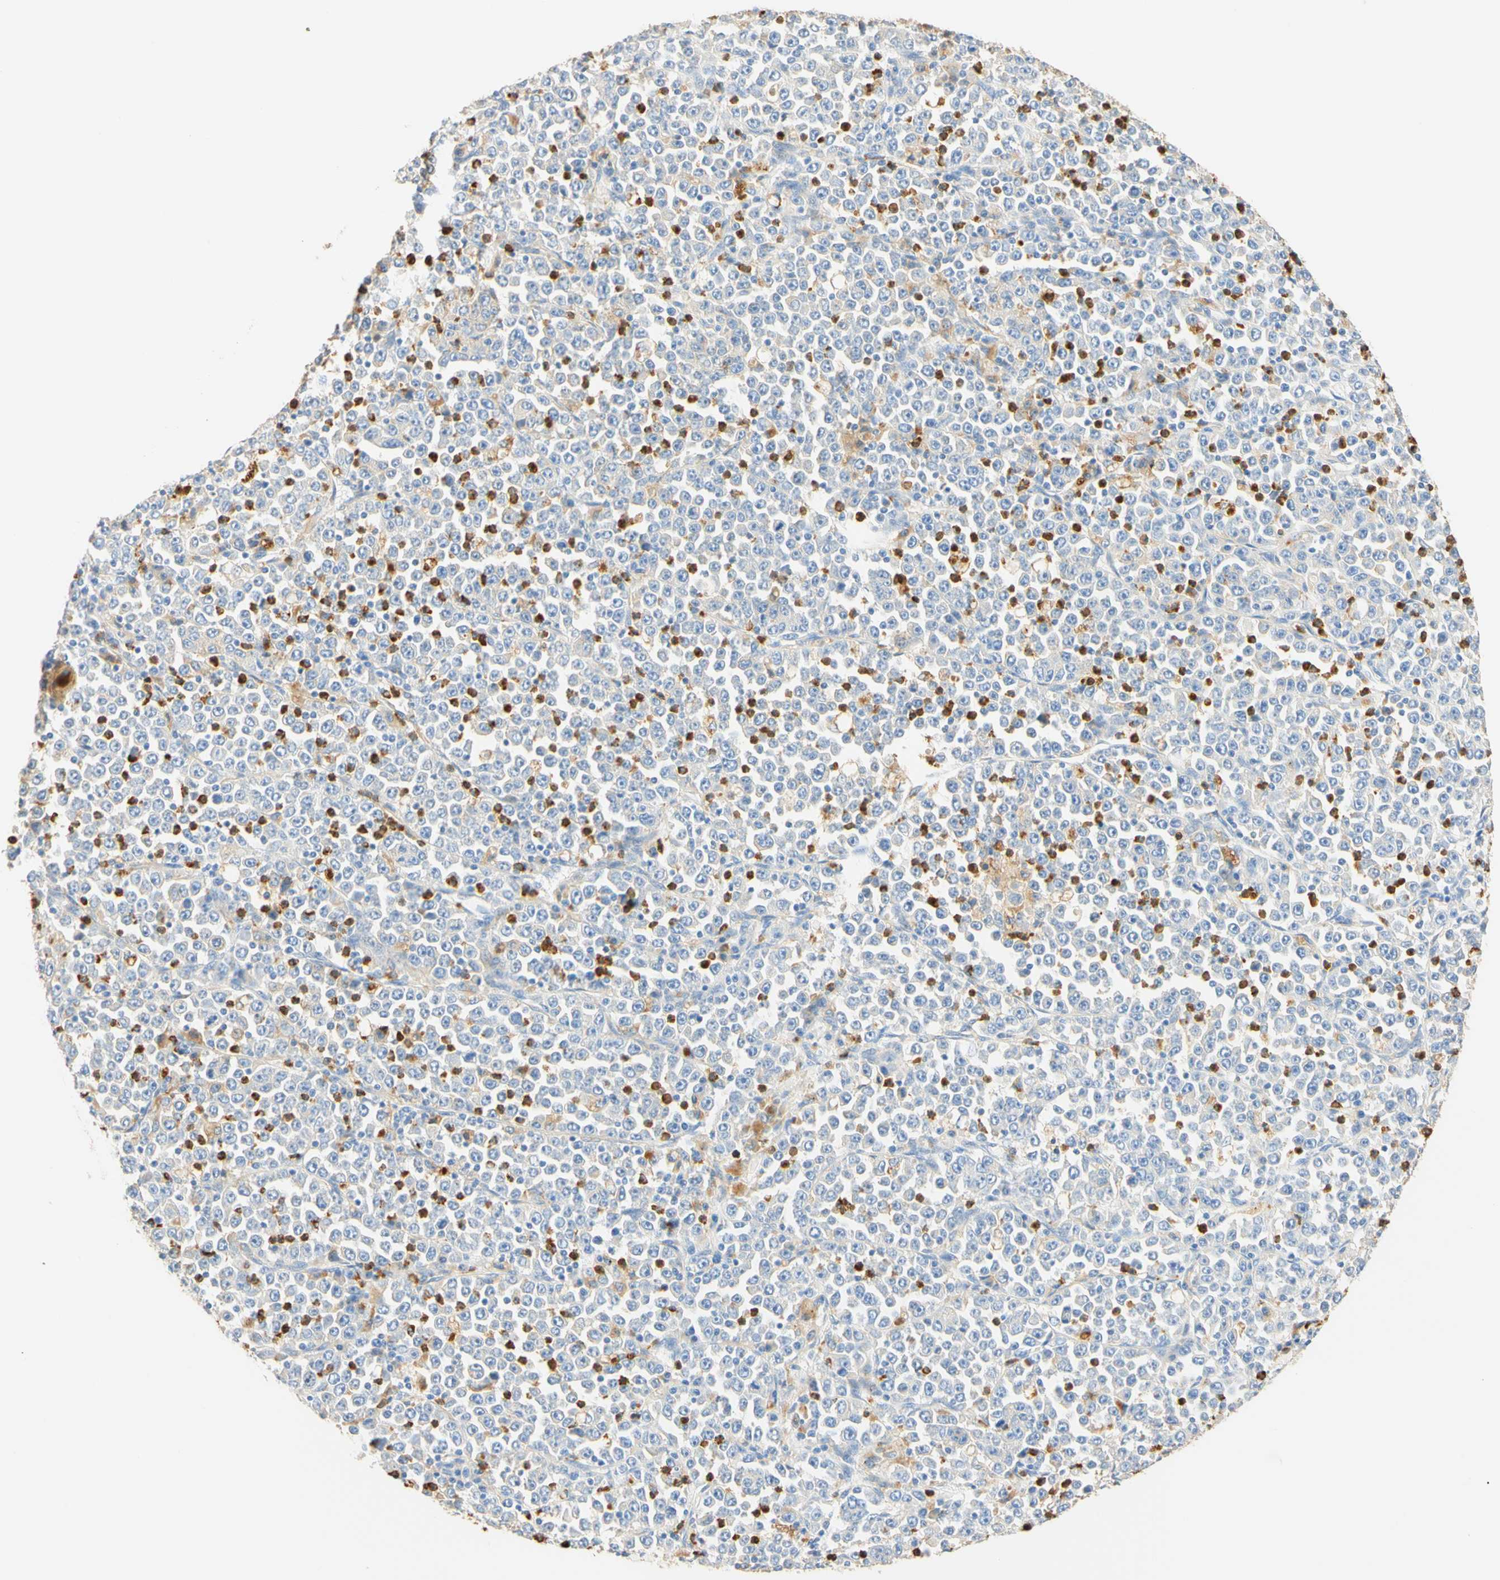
{"staining": {"intensity": "negative", "quantity": "none", "location": "none"}, "tissue": "stomach cancer", "cell_type": "Tumor cells", "image_type": "cancer", "snomed": [{"axis": "morphology", "description": "Normal tissue, NOS"}, {"axis": "morphology", "description": "Adenocarcinoma, NOS"}, {"axis": "topography", "description": "Stomach, upper"}, {"axis": "topography", "description": "Stomach"}], "caption": "A photomicrograph of human stomach cancer is negative for staining in tumor cells.", "gene": "CD63", "patient": {"sex": "male", "age": 59}}